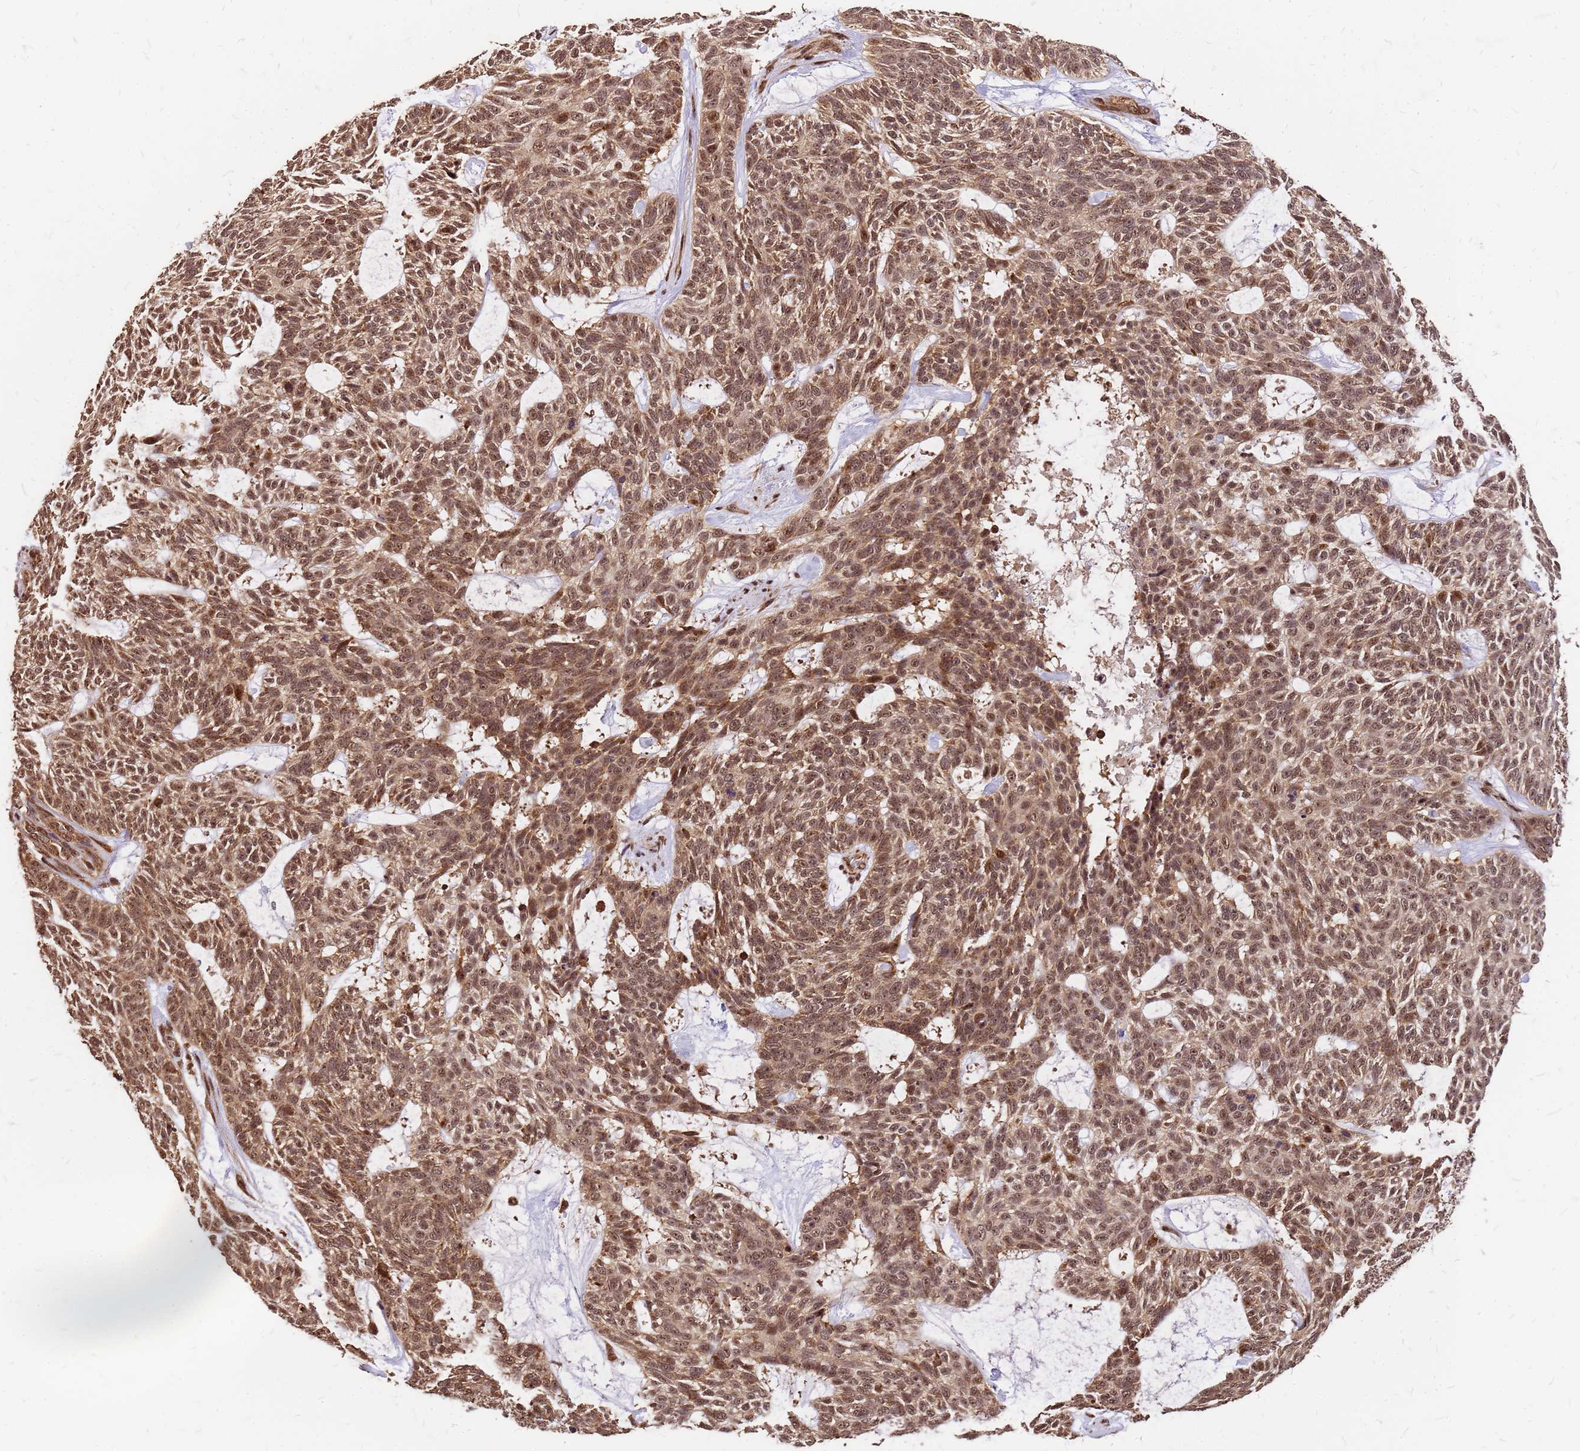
{"staining": {"intensity": "moderate", "quantity": ">75%", "location": "cytoplasmic/membranous,nuclear"}, "tissue": "skin cancer", "cell_type": "Tumor cells", "image_type": "cancer", "snomed": [{"axis": "morphology", "description": "Basal cell carcinoma"}, {"axis": "topography", "description": "Skin"}], "caption": "Brown immunohistochemical staining in skin cancer (basal cell carcinoma) demonstrates moderate cytoplasmic/membranous and nuclear staining in approximately >75% of tumor cells.", "gene": "GPATCH8", "patient": {"sex": "male", "age": 75}}